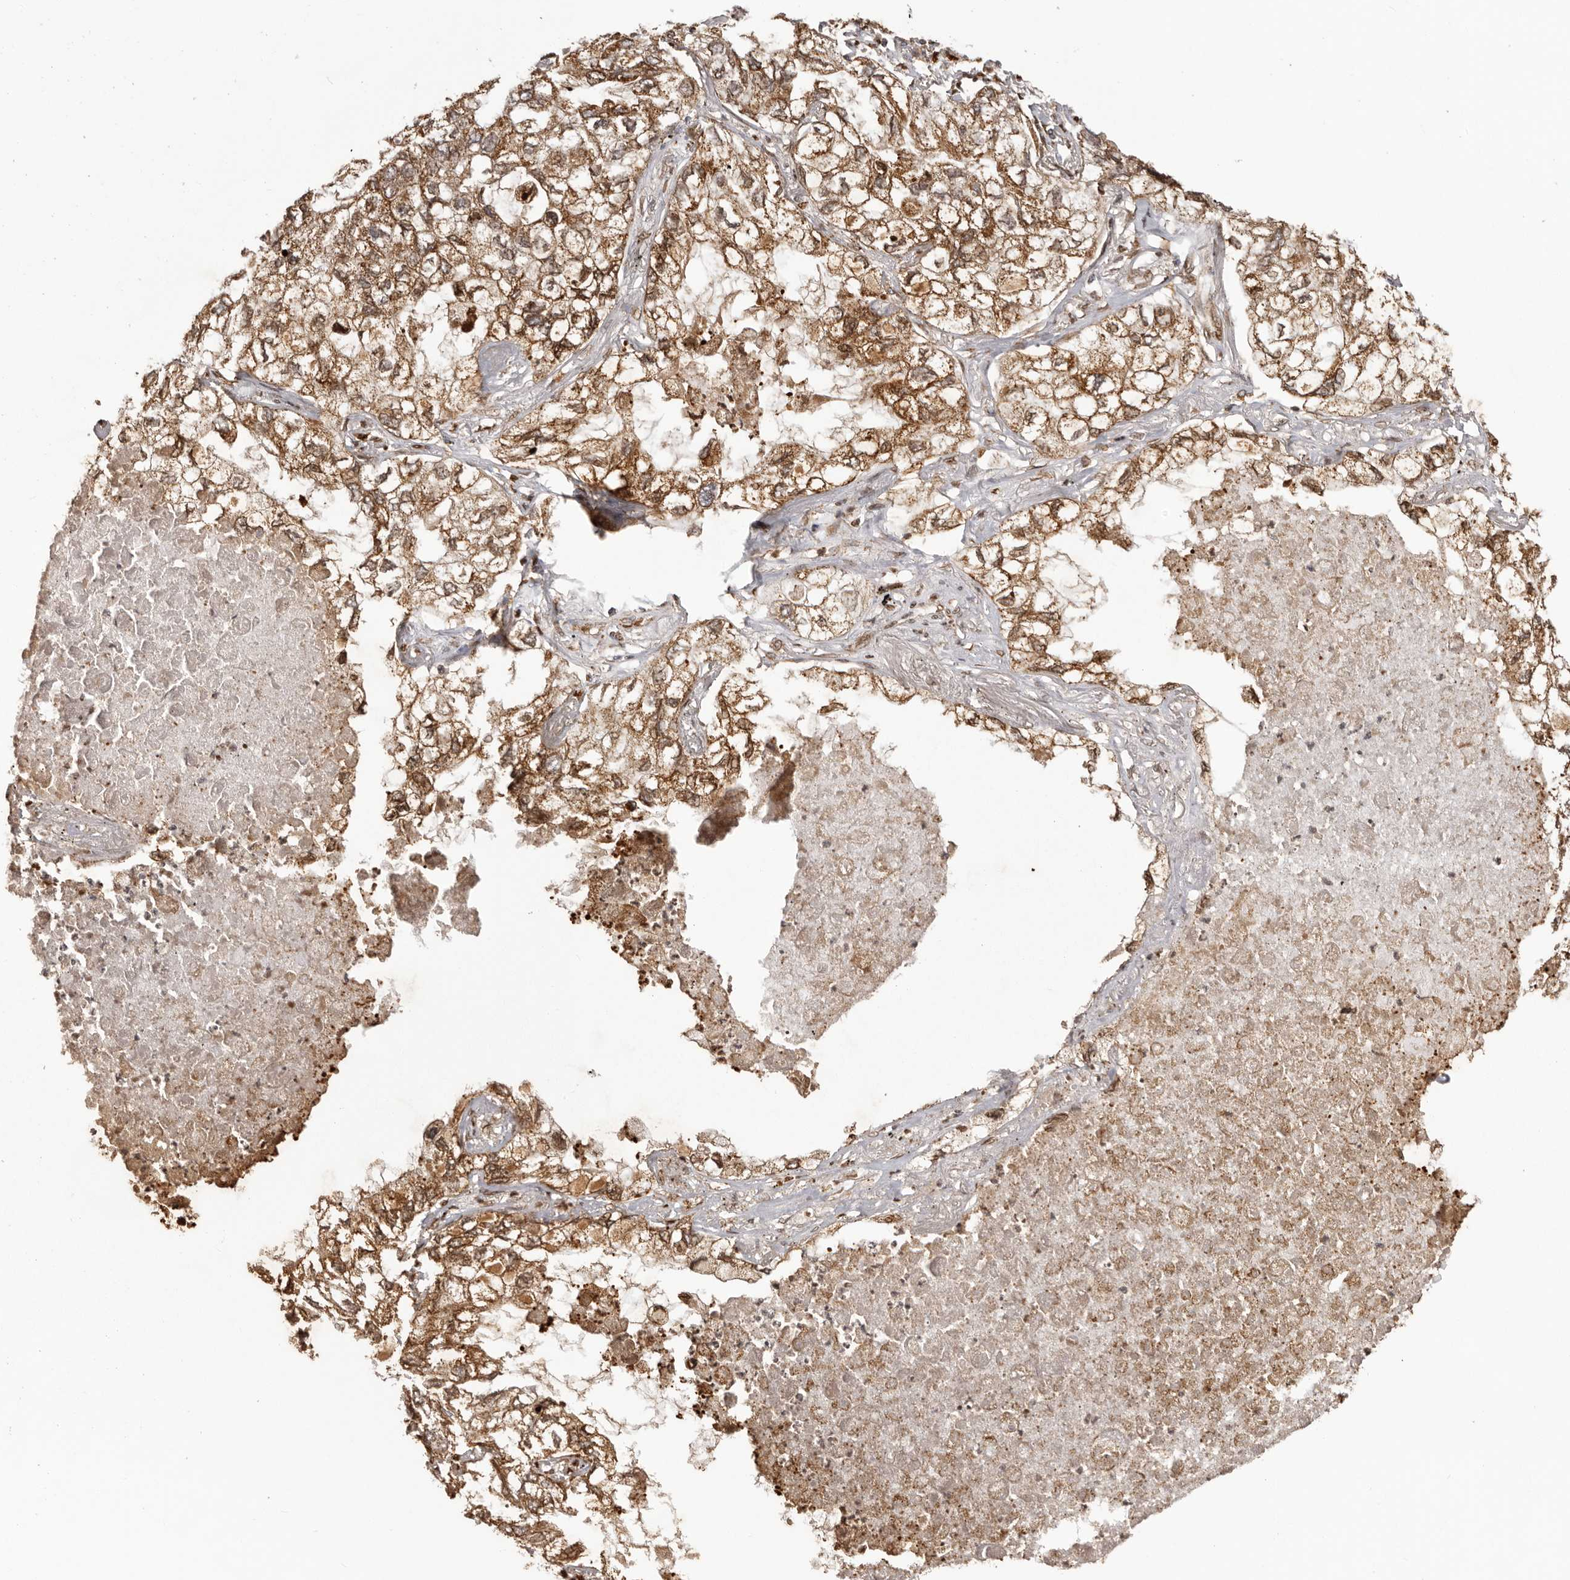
{"staining": {"intensity": "strong", "quantity": ">75%", "location": "cytoplasmic/membranous,nuclear"}, "tissue": "lung cancer", "cell_type": "Tumor cells", "image_type": "cancer", "snomed": [{"axis": "morphology", "description": "Adenocarcinoma, NOS"}, {"axis": "topography", "description": "Lung"}], "caption": "High-magnification brightfield microscopy of adenocarcinoma (lung) stained with DAB (brown) and counterstained with hematoxylin (blue). tumor cells exhibit strong cytoplasmic/membranous and nuclear expression is identified in about>75% of cells.", "gene": "CHRM2", "patient": {"sex": "male", "age": 65}}